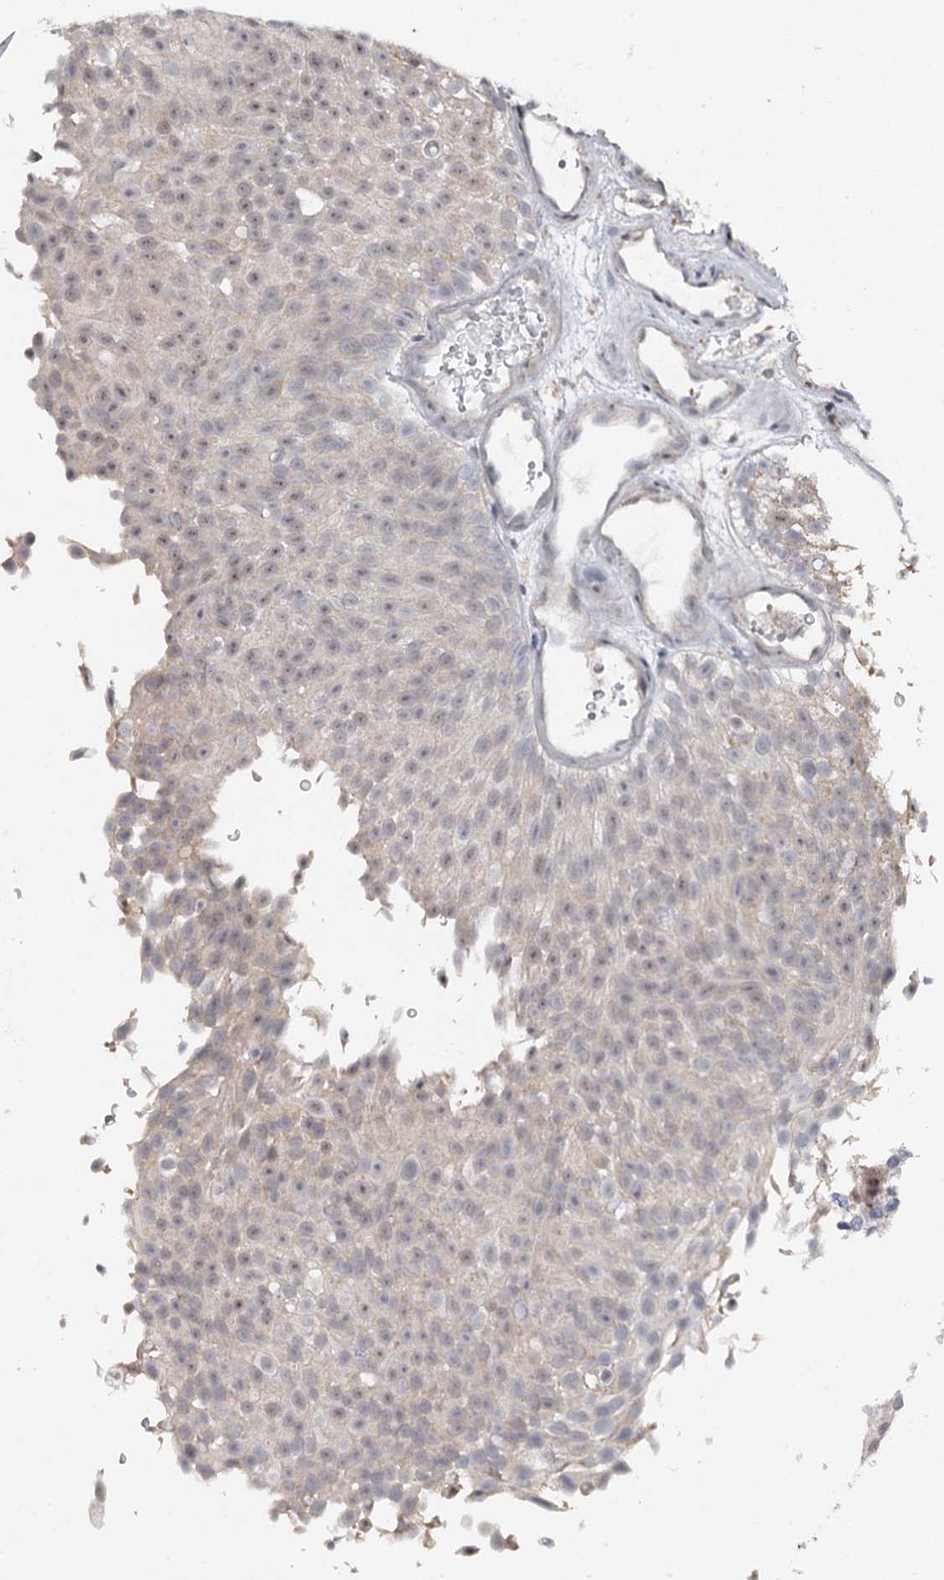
{"staining": {"intensity": "weak", "quantity": "25%-75%", "location": "nuclear"}, "tissue": "urothelial cancer", "cell_type": "Tumor cells", "image_type": "cancer", "snomed": [{"axis": "morphology", "description": "Urothelial carcinoma, Low grade"}, {"axis": "topography", "description": "Urinary bladder"}], "caption": "Immunohistochemical staining of human urothelial cancer demonstrates weak nuclear protein positivity in about 25%-75% of tumor cells.", "gene": "GTSF1", "patient": {"sex": "male", "age": 78}}